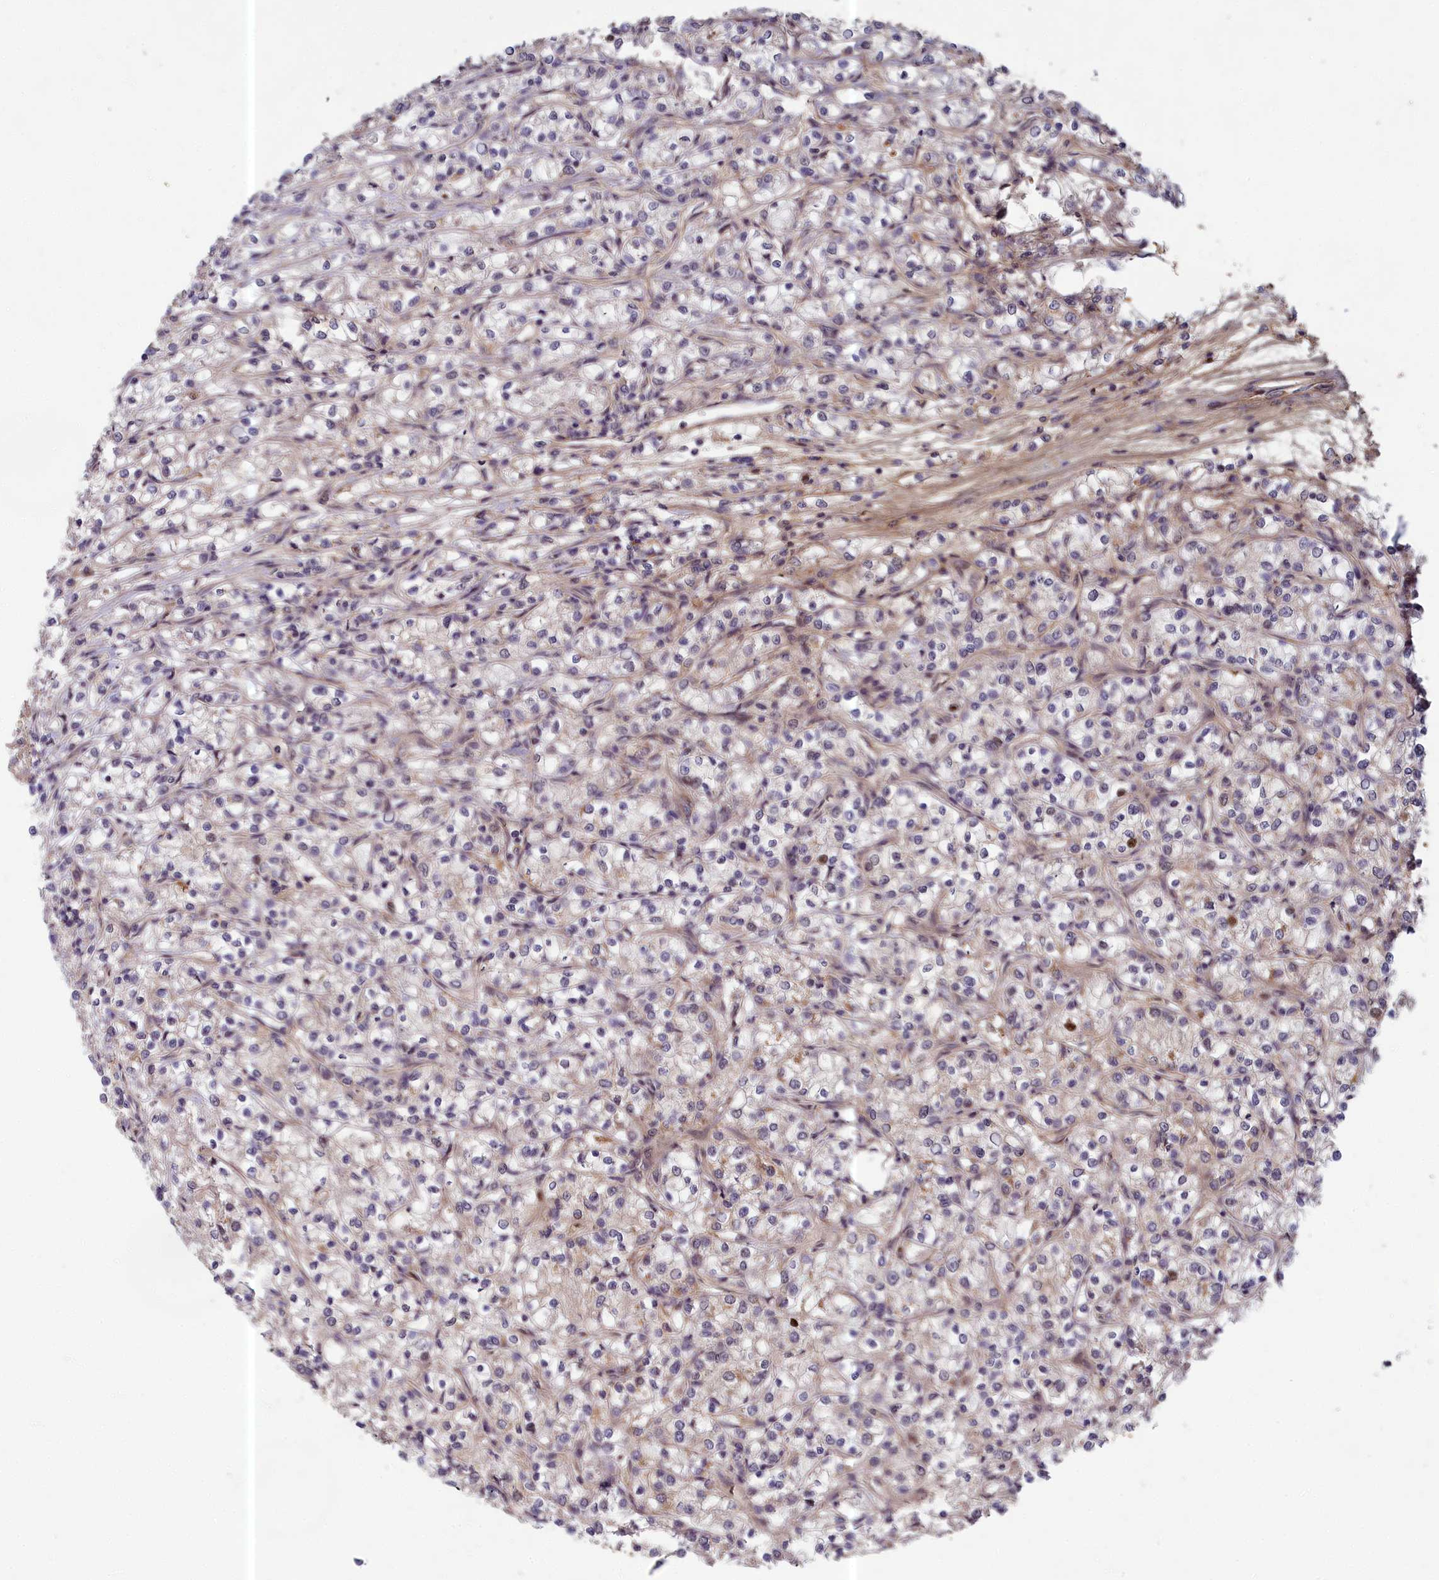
{"staining": {"intensity": "negative", "quantity": "none", "location": "none"}, "tissue": "renal cancer", "cell_type": "Tumor cells", "image_type": "cancer", "snomed": [{"axis": "morphology", "description": "Adenocarcinoma, NOS"}, {"axis": "topography", "description": "Kidney"}], "caption": "IHC histopathology image of neoplastic tissue: human adenocarcinoma (renal) stained with DAB exhibits no significant protein expression in tumor cells.", "gene": "EARS2", "patient": {"sex": "female", "age": 59}}